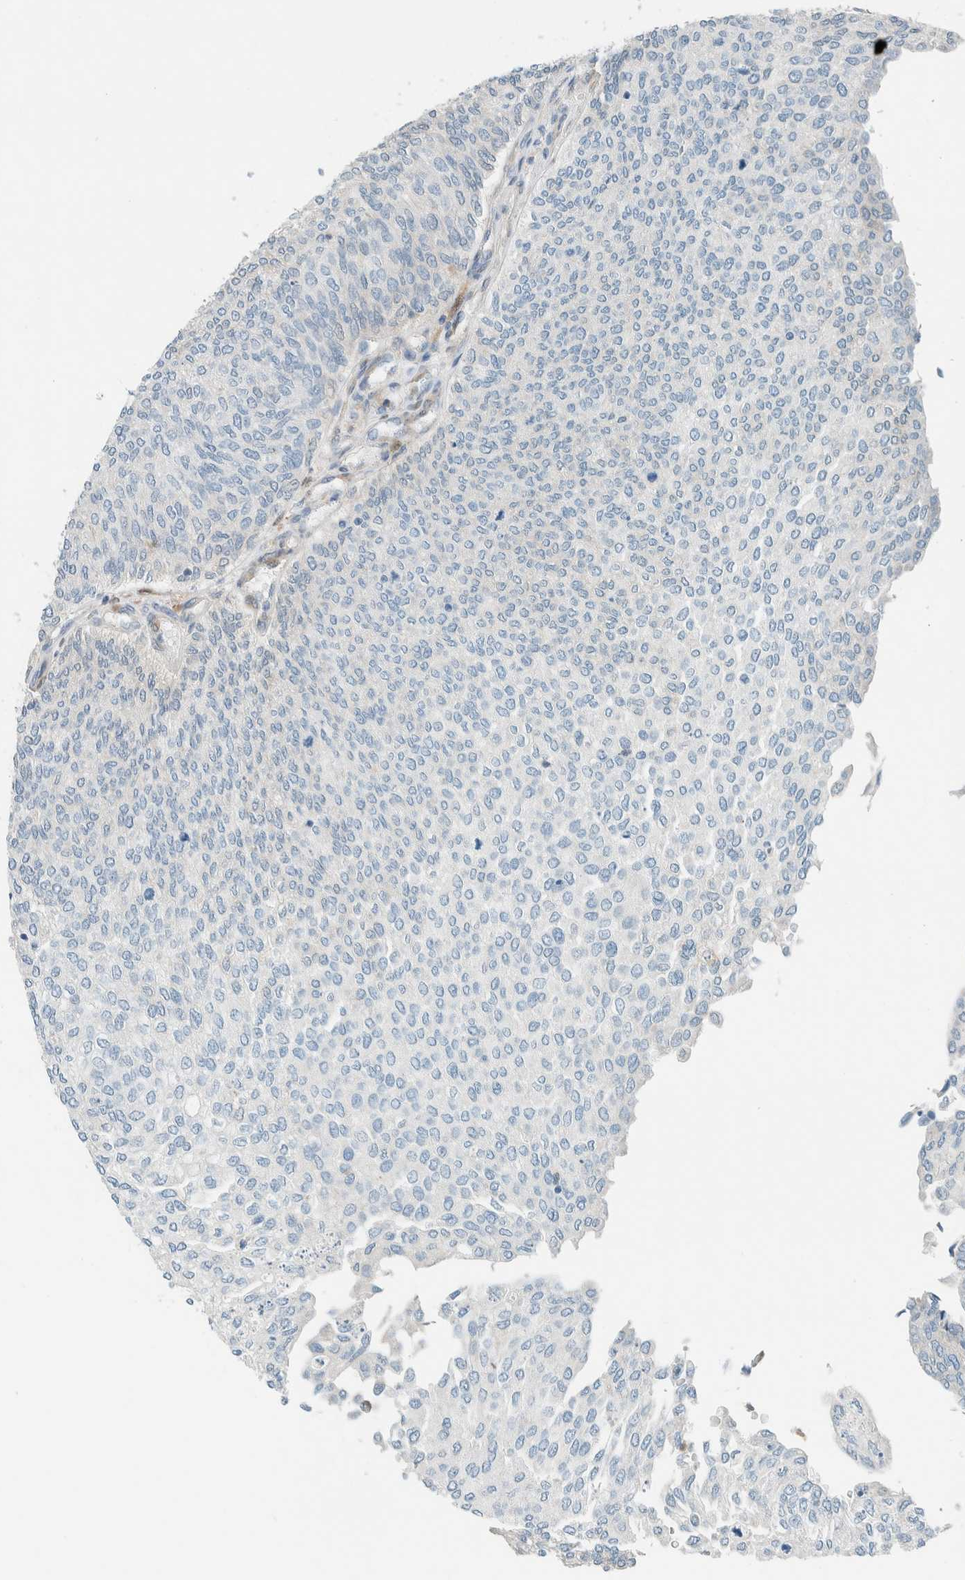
{"staining": {"intensity": "negative", "quantity": "none", "location": "none"}, "tissue": "urothelial cancer", "cell_type": "Tumor cells", "image_type": "cancer", "snomed": [{"axis": "morphology", "description": "Urothelial carcinoma, Low grade"}, {"axis": "topography", "description": "Urinary bladder"}], "caption": "IHC image of neoplastic tissue: human urothelial carcinoma (low-grade) stained with DAB (3,3'-diaminobenzidine) exhibits no significant protein positivity in tumor cells. (Immunohistochemistry (ihc), brightfield microscopy, high magnification).", "gene": "NXN", "patient": {"sex": "female", "age": 79}}